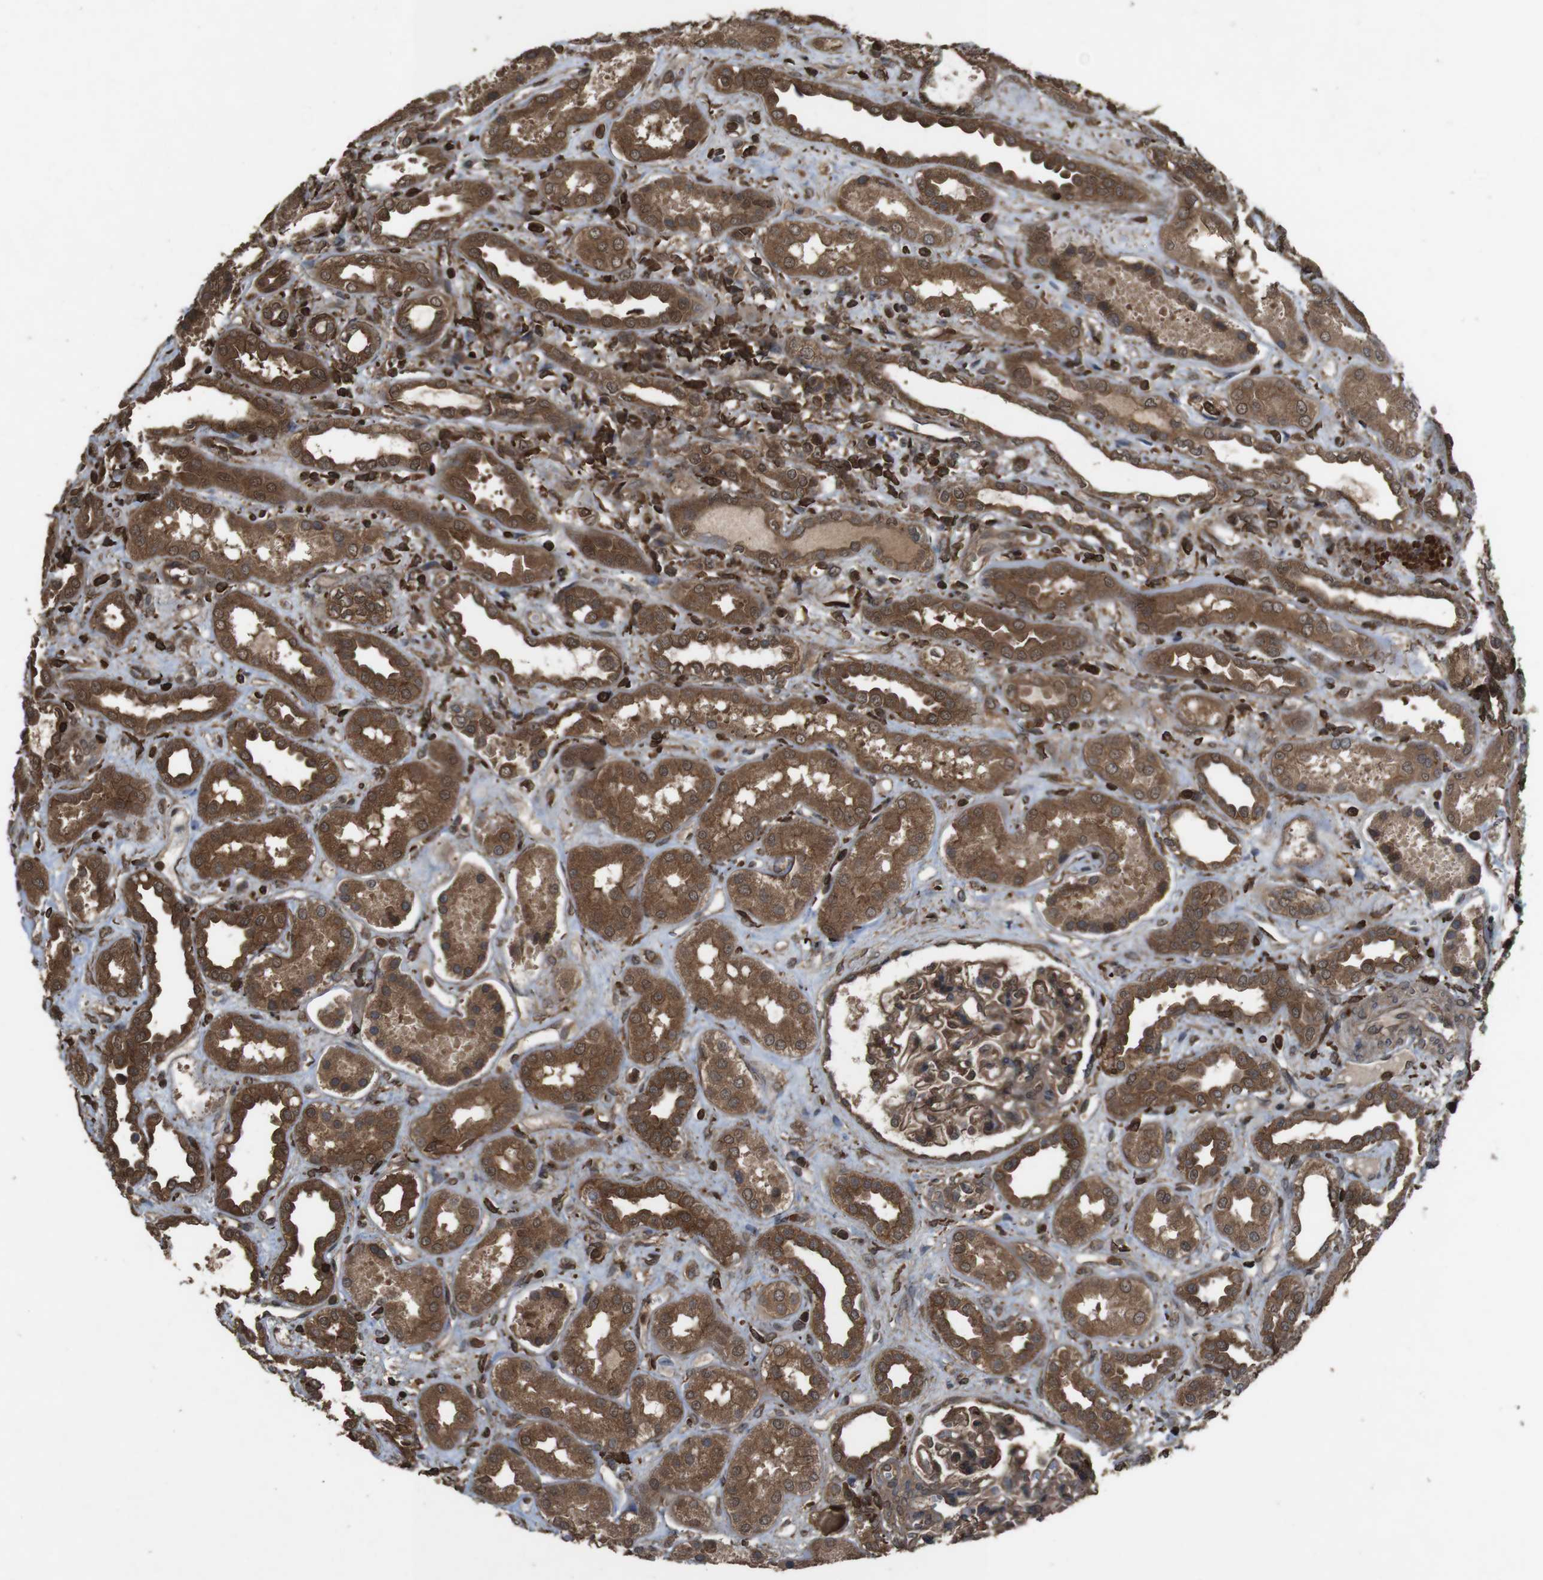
{"staining": {"intensity": "strong", "quantity": ">75%", "location": "cytoplasmic/membranous"}, "tissue": "kidney", "cell_type": "Cells in glomeruli", "image_type": "normal", "snomed": [{"axis": "morphology", "description": "Normal tissue, NOS"}, {"axis": "topography", "description": "Kidney"}], "caption": "Protein analysis of normal kidney shows strong cytoplasmic/membranous expression in about >75% of cells in glomeruli. The staining was performed using DAB to visualize the protein expression in brown, while the nuclei were stained in blue with hematoxylin (Magnification: 20x).", "gene": "BAG4", "patient": {"sex": "male", "age": 59}}